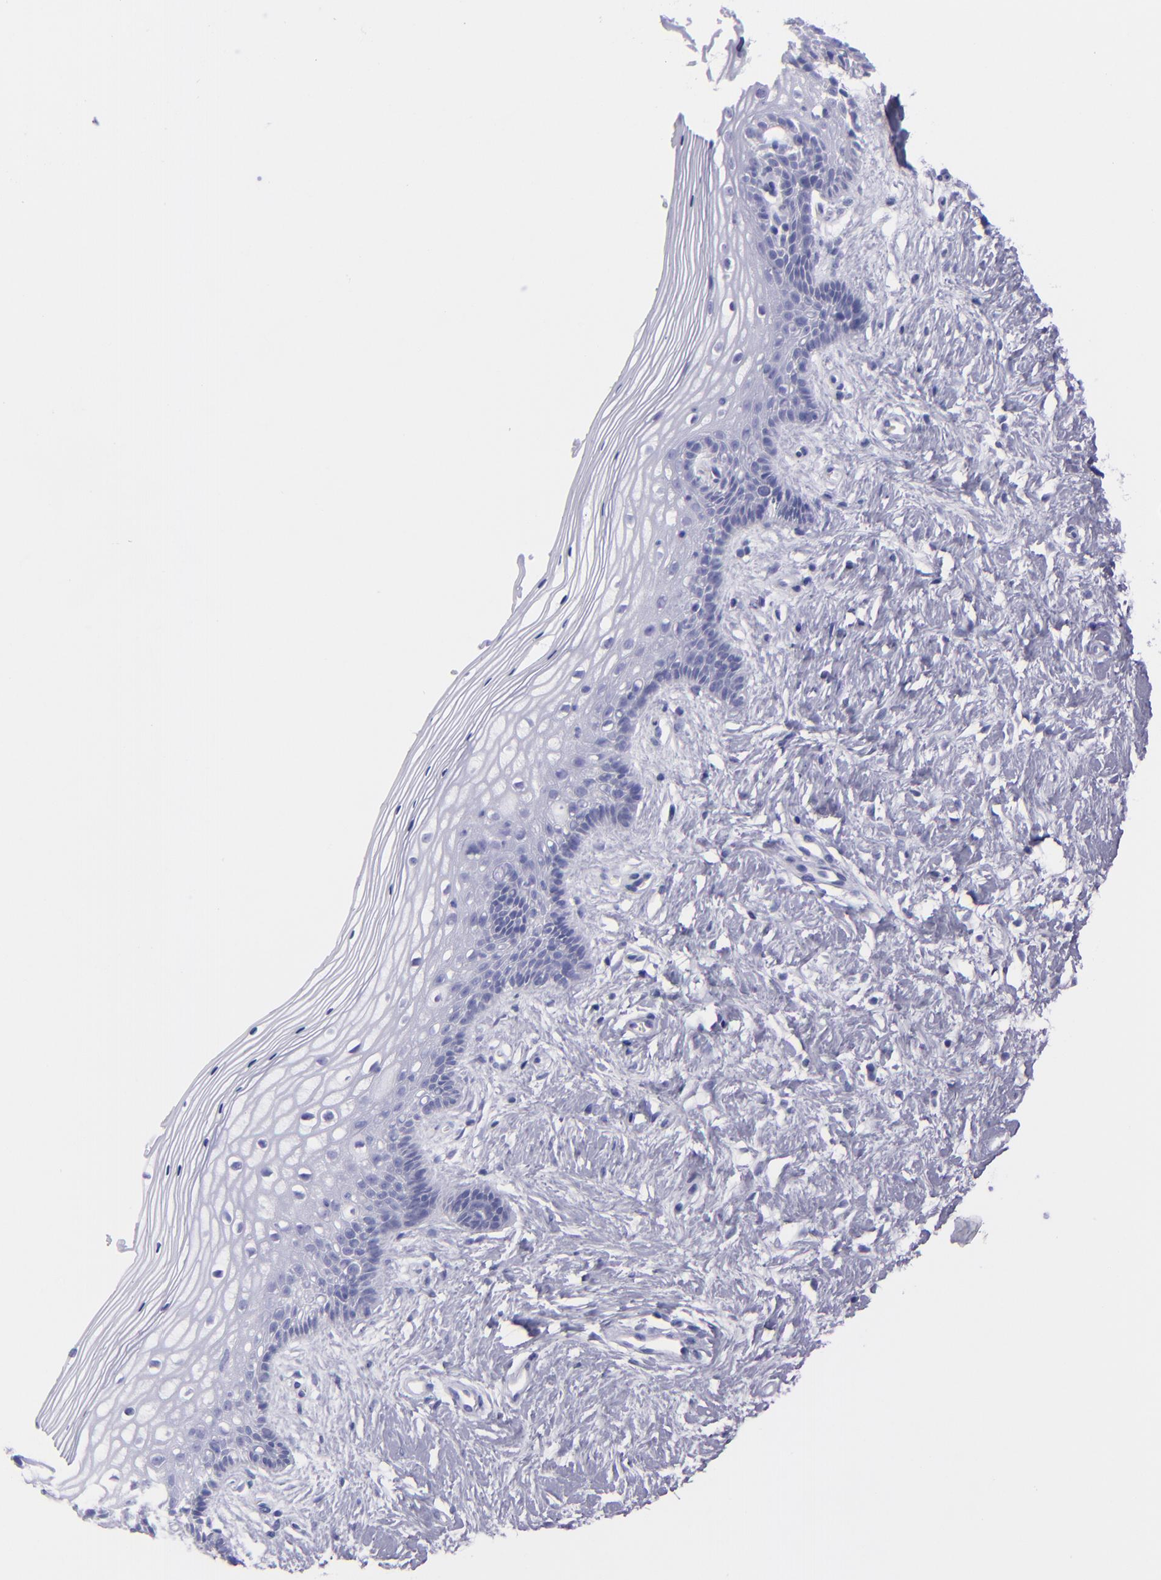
{"staining": {"intensity": "negative", "quantity": "none", "location": "none"}, "tissue": "vagina", "cell_type": "Squamous epithelial cells", "image_type": "normal", "snomed": [{"axis": "morphology", "description": "Normal tissue, NOS"}, {"axis": "topography", "description": "Vagina"}], "caption": "This is a micrograph of immunohistochemistry (IHC) staining of unremarkable vagina, which shows no staining in squamous epithelial cells. (Immunohistochemistry, brightfield microscopy, high magnification).", "gene": "TNNT3", "patient": {"sex": "female", "age": 46}}